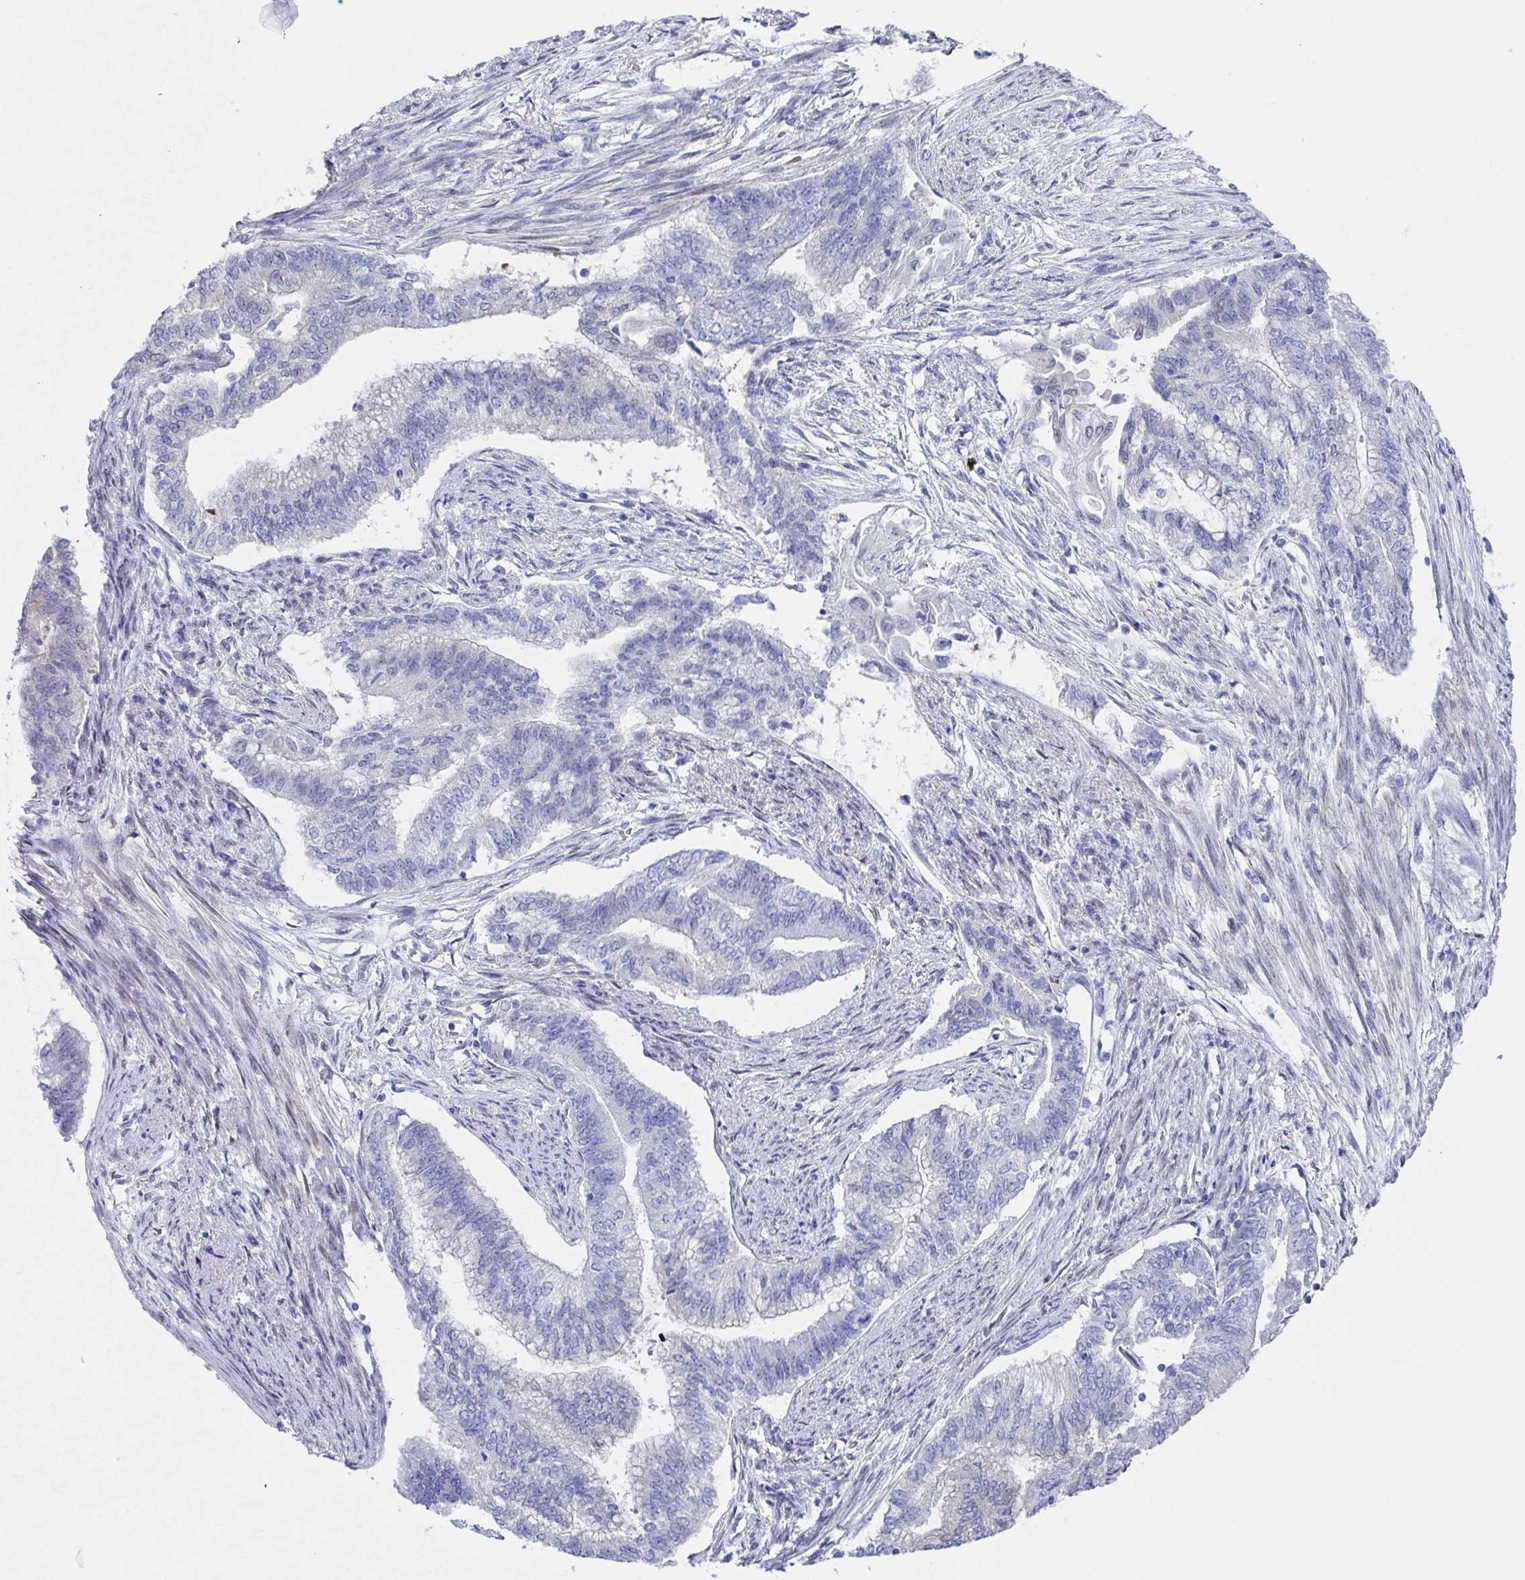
{"staining": {"intensity": "negative", "quantity": "none", "location": "none"}, "tissue": "endometrial cancer", "cell_type": "Tumor cells", "image_type": "cancer", "snomed": [{"axis": "morphology", "description": "Adenocarcinoma, NOS"}, {"axis": "topography", "description": "Endometrium"}], "caption": "DAB immunohistochemical staining of adenocarcinoma (endometrial) exhibits no significant expression in tumor cells.", "gene": "MFSD4A", "patient": {"sex": "female", "age": 65}}